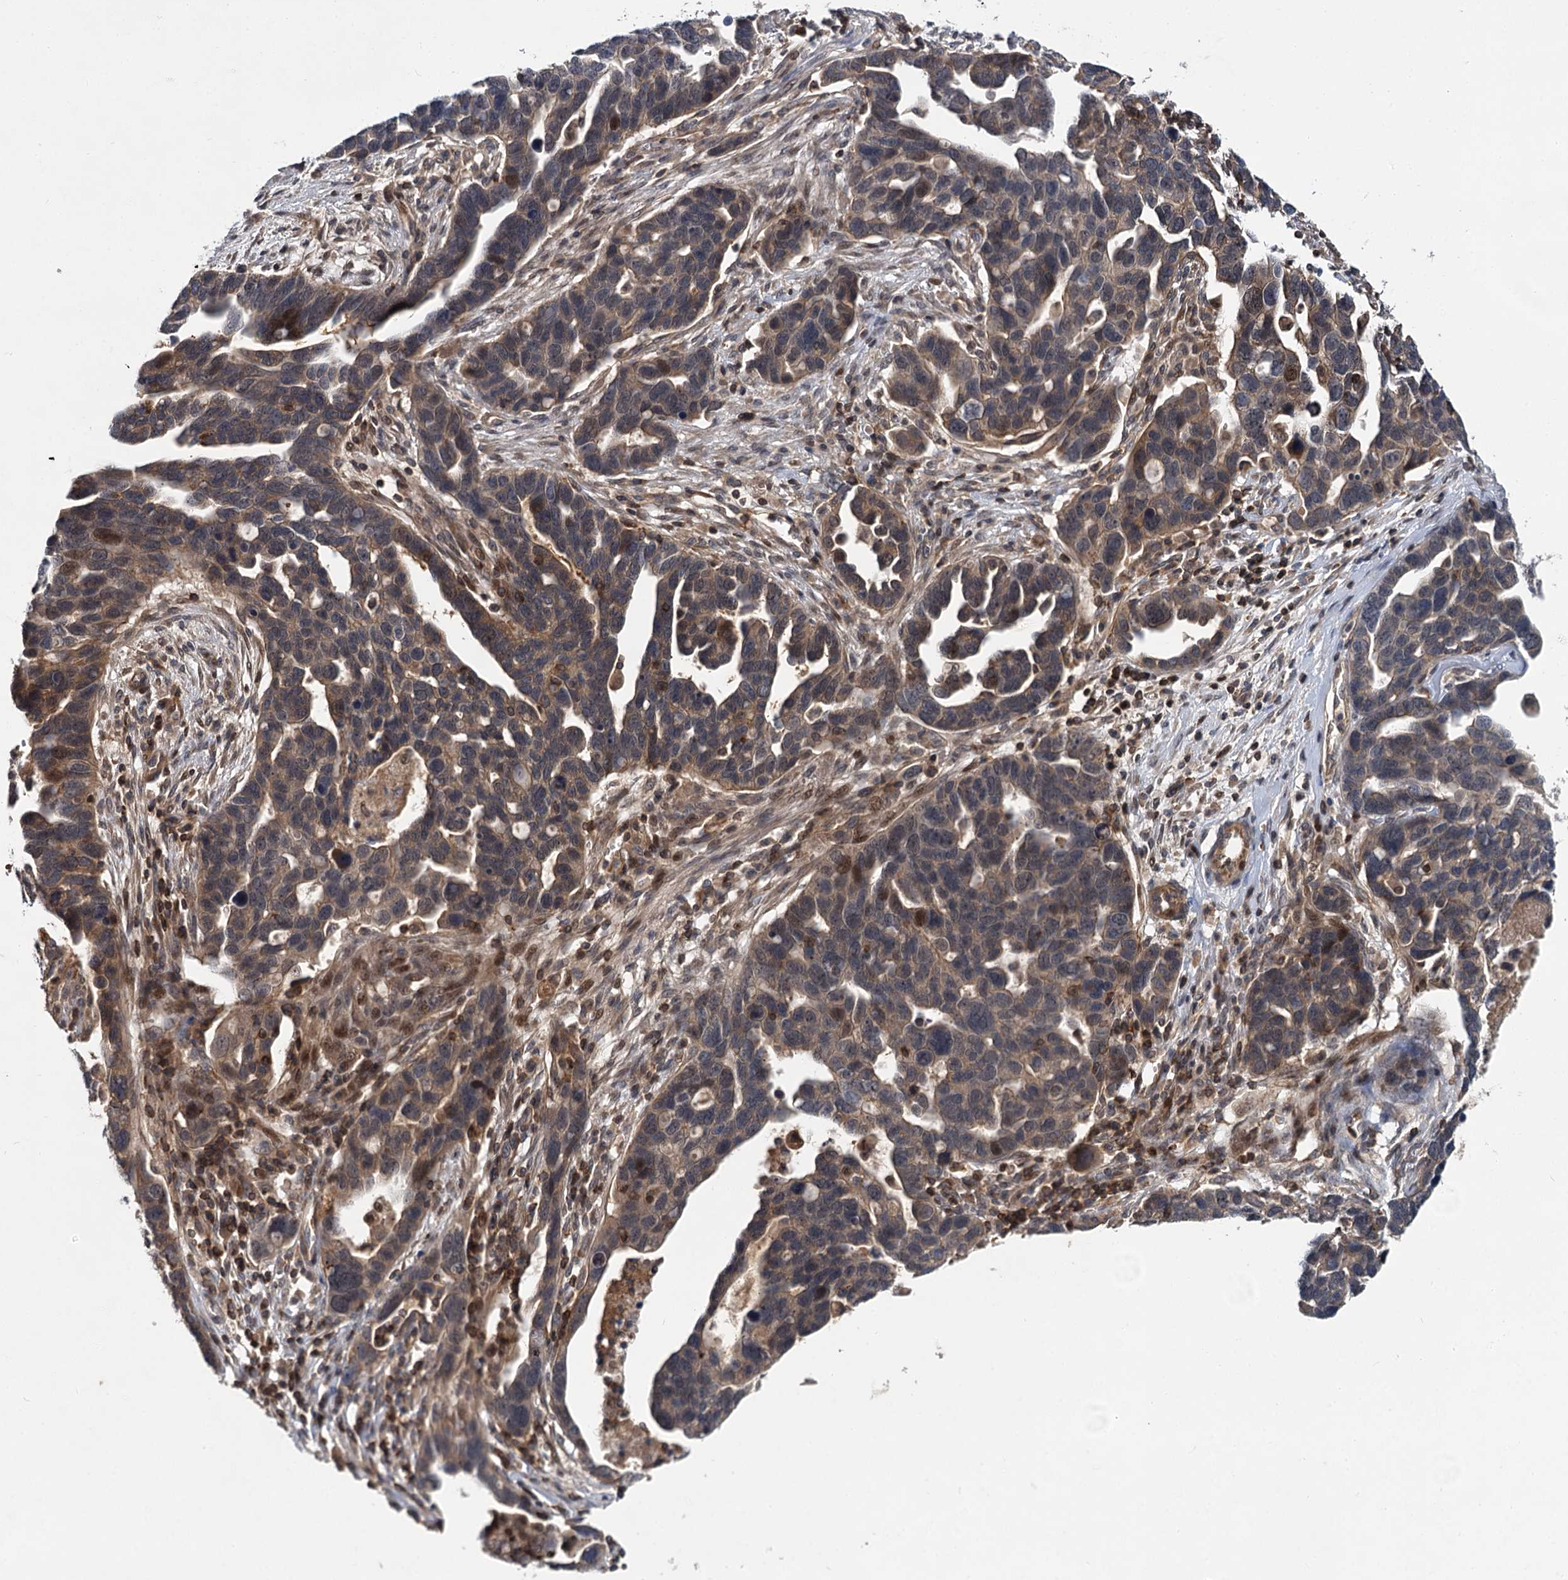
{"staining": {"intensity": "moderate", "quantity": "<25%", "location": "cytoplasmic/membranous,nuclear"}, "tissue": "ovarian cancer", "cell_type": "Tumor cells", "image_type": "cancer", "snomed": [{"axis": "morphology", "description": "Cystadenocarcinoma, serous, NOS"}, {"axis": "topography", "description": "Ovary"}], "caption": "This image shows IHC staining of human ovarian serous cystadenocarcinoma, with low moderate cytoplasmic/membranous and nuclear positivity in approximately <25% of tumor cells.", "gene": "ABLIM1", "patient": {"sex": "female", "age": 54}}